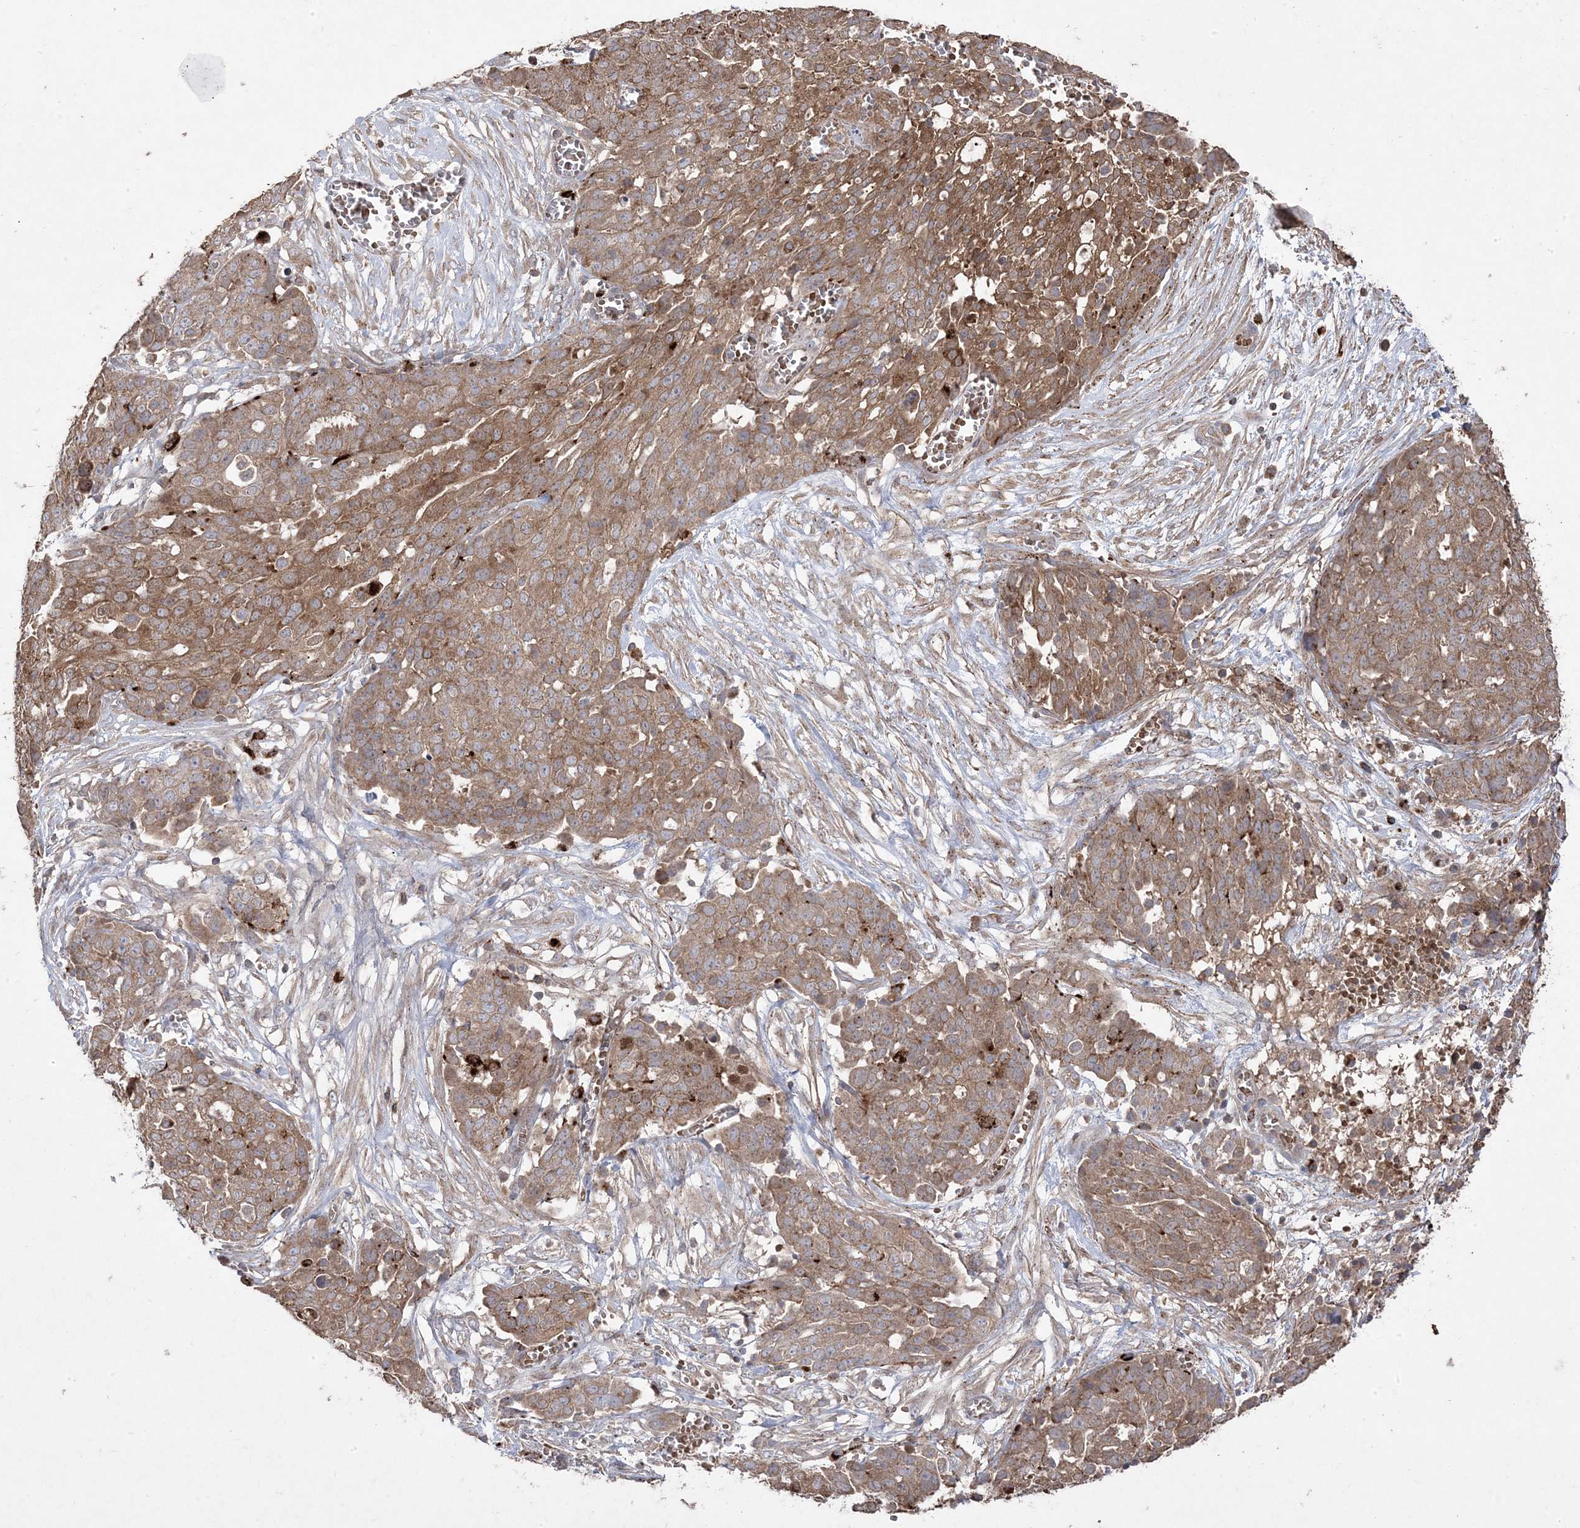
{"staining": {"intensity": "moderate", "quantity": ">75%", "location": "cytoplasmic/membranous"}, "tissue": "ovarian cancer", "cell_type": "Tumor cells", "image_type": "cancer", "snomed": [{"axis": "morphology", "description": "Cystadenocarcinoma, serous, NOS"}, {"axis": "topography", "description": "Soft tissue"}, {"axis": "topography", "description": "Ovary"}], "caption": "There is medium levels of moderate cytoplasmic/membranous positivity in tumor cells of ovarian cancer (serous cystadenocarcinoma), as demonstrated by immunohistochemical staining (brown color).", "gene": "PPOX", "patient": {"sex": "female", "age": 57}}